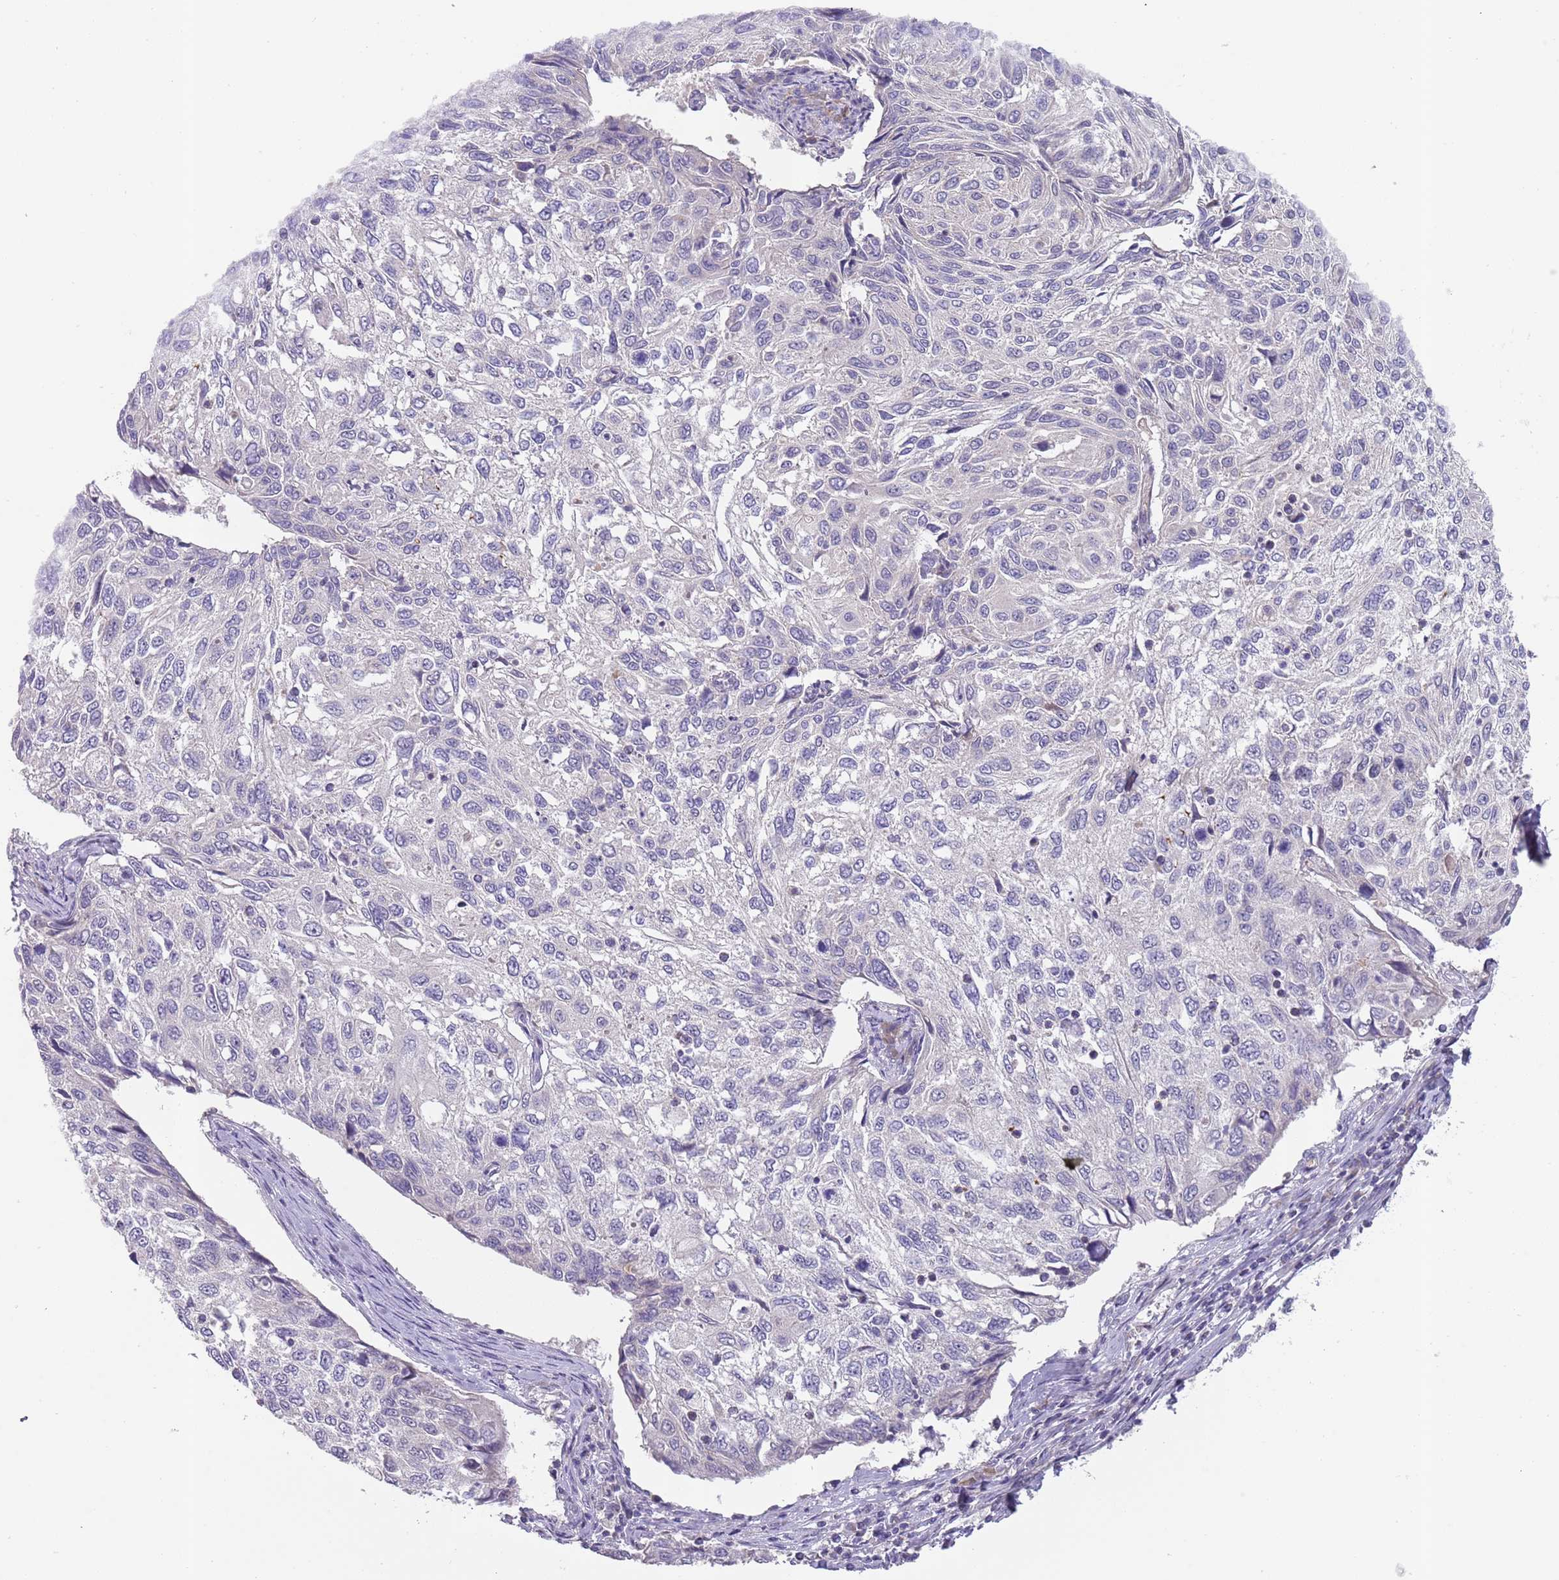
{"staining": {"intensity": "negative", "quantity": "none", "location": "none"}, "tissue": "cervical cancer", "cell_type": "Tumor cells", "image_type": "cancer", "snomed": [{"axis": "morphology", "description": "Squamous cell carcinoma, NOS"}, {"axis": "topography", "description": "Cervix"}], "caption": "The micrograph demonstrates no staining of tumor cells in cervical squamous cell carcinoma. Brightfield microscopy of immunohistochemistry (IHC) stained with DAB (3,3'-diaminobenzidine) (brown) and hematoxylin (blue), captured at high magnification.", "gene": "PRAC1", "patient": {"sex": "female", "age": 70}}